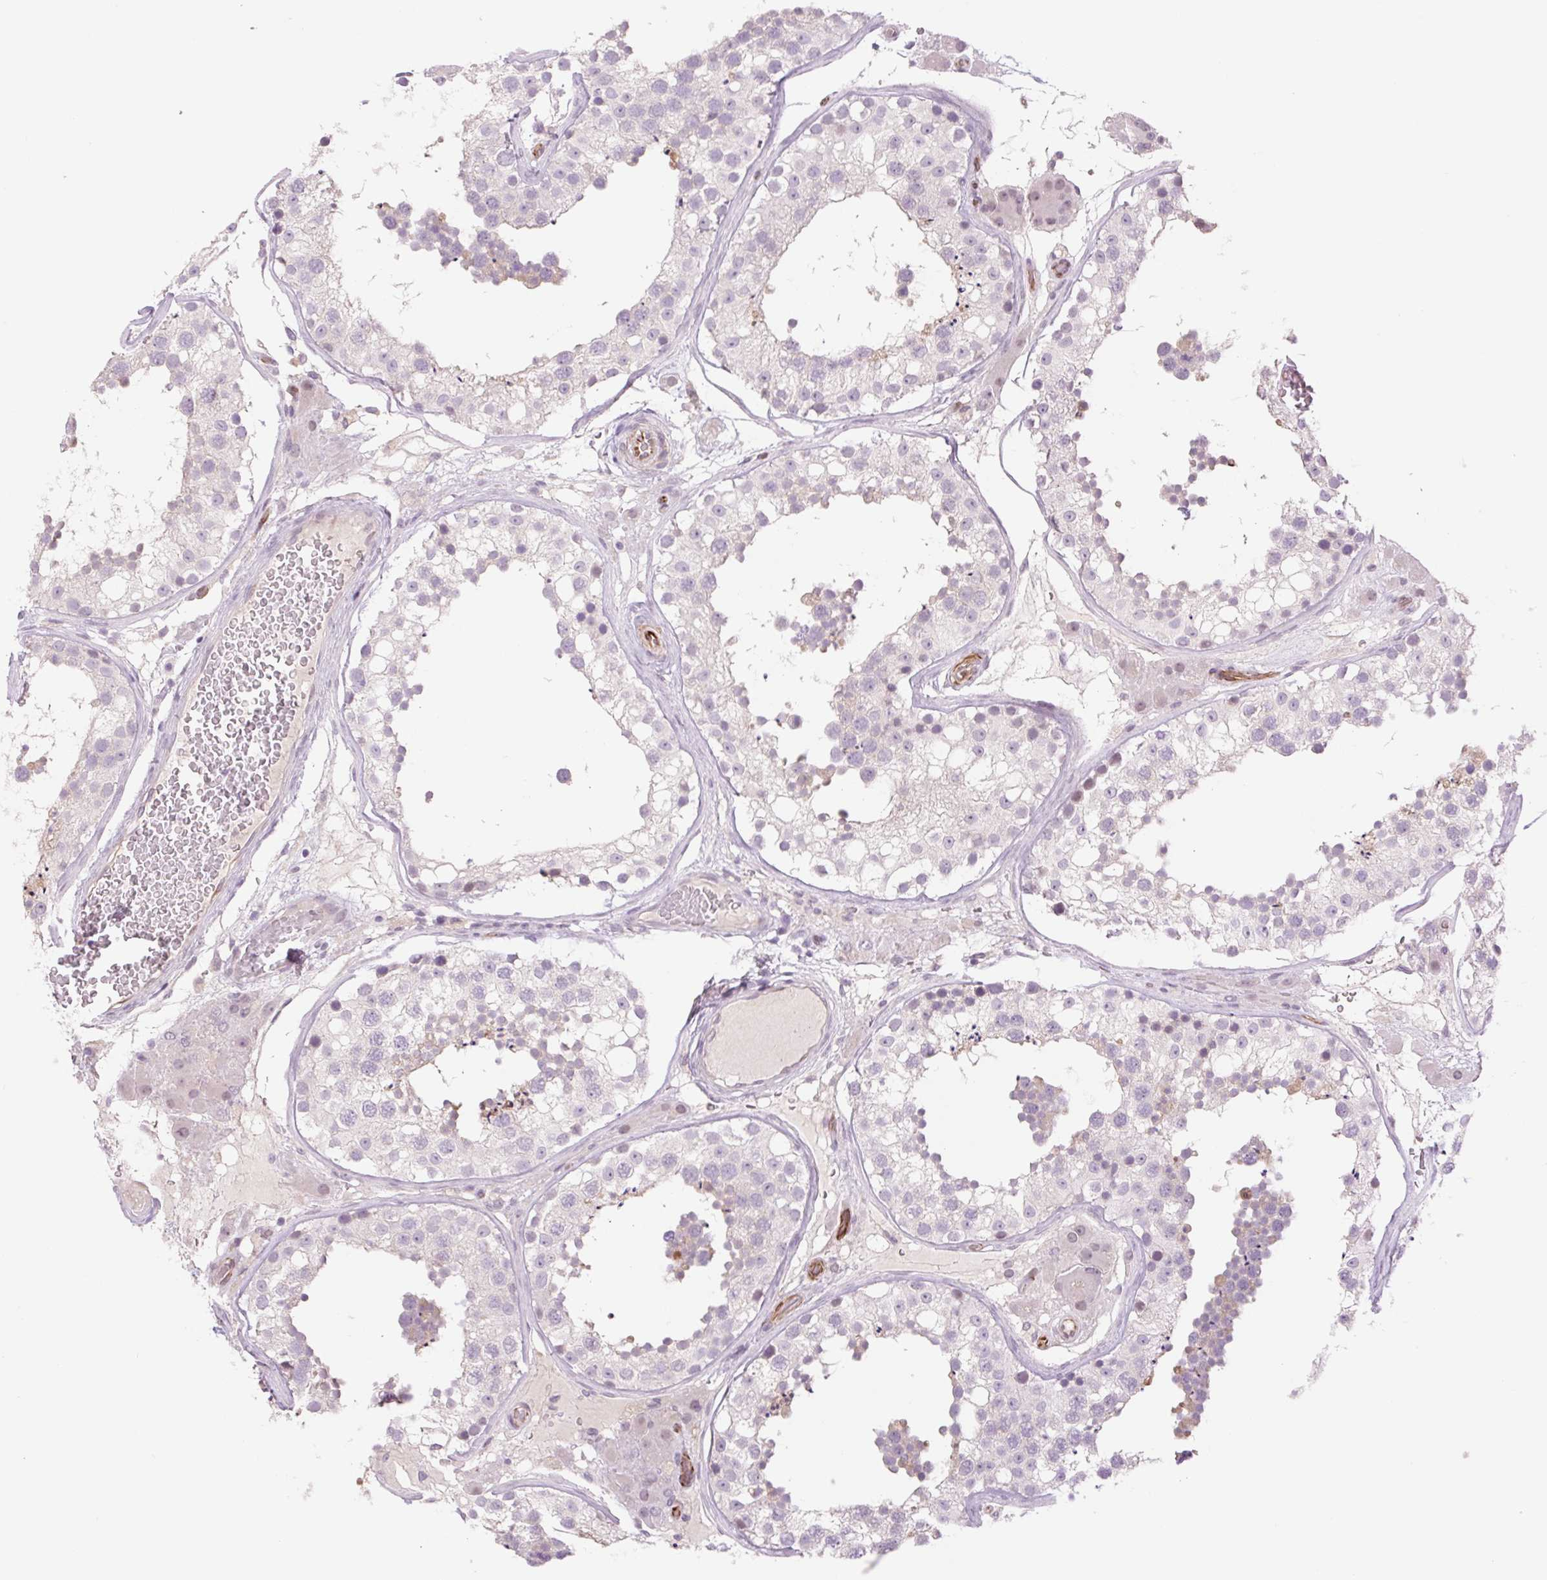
{"staining": {"intensity": "moderate", "quantity": "<25%", "location": "cytoplasmic/membranous"}, "tissue": "testis", "cell_type": "Cells in seminiferous ducts", "image_type": "normal", "snomed": [{"axis": "morphology", "description": "Normal tissue, NOS"}, {"axis": "topography", "description": "Testis"}], "caption": "Protein expression analysis of normal human testis reveals moderate cytoplasmic/membranous positivity in approximately <25% of cells in seminiferous ducts. The staining was performed using DAB (3,3'-diaminobenzidine) to visualize the protein expression in brown, while the nuclei were stained in blue with hematoxylin (Magnification: 20x).", "gene": "ZFYVE21", "patient": {"sex": "male", "age": 26}}